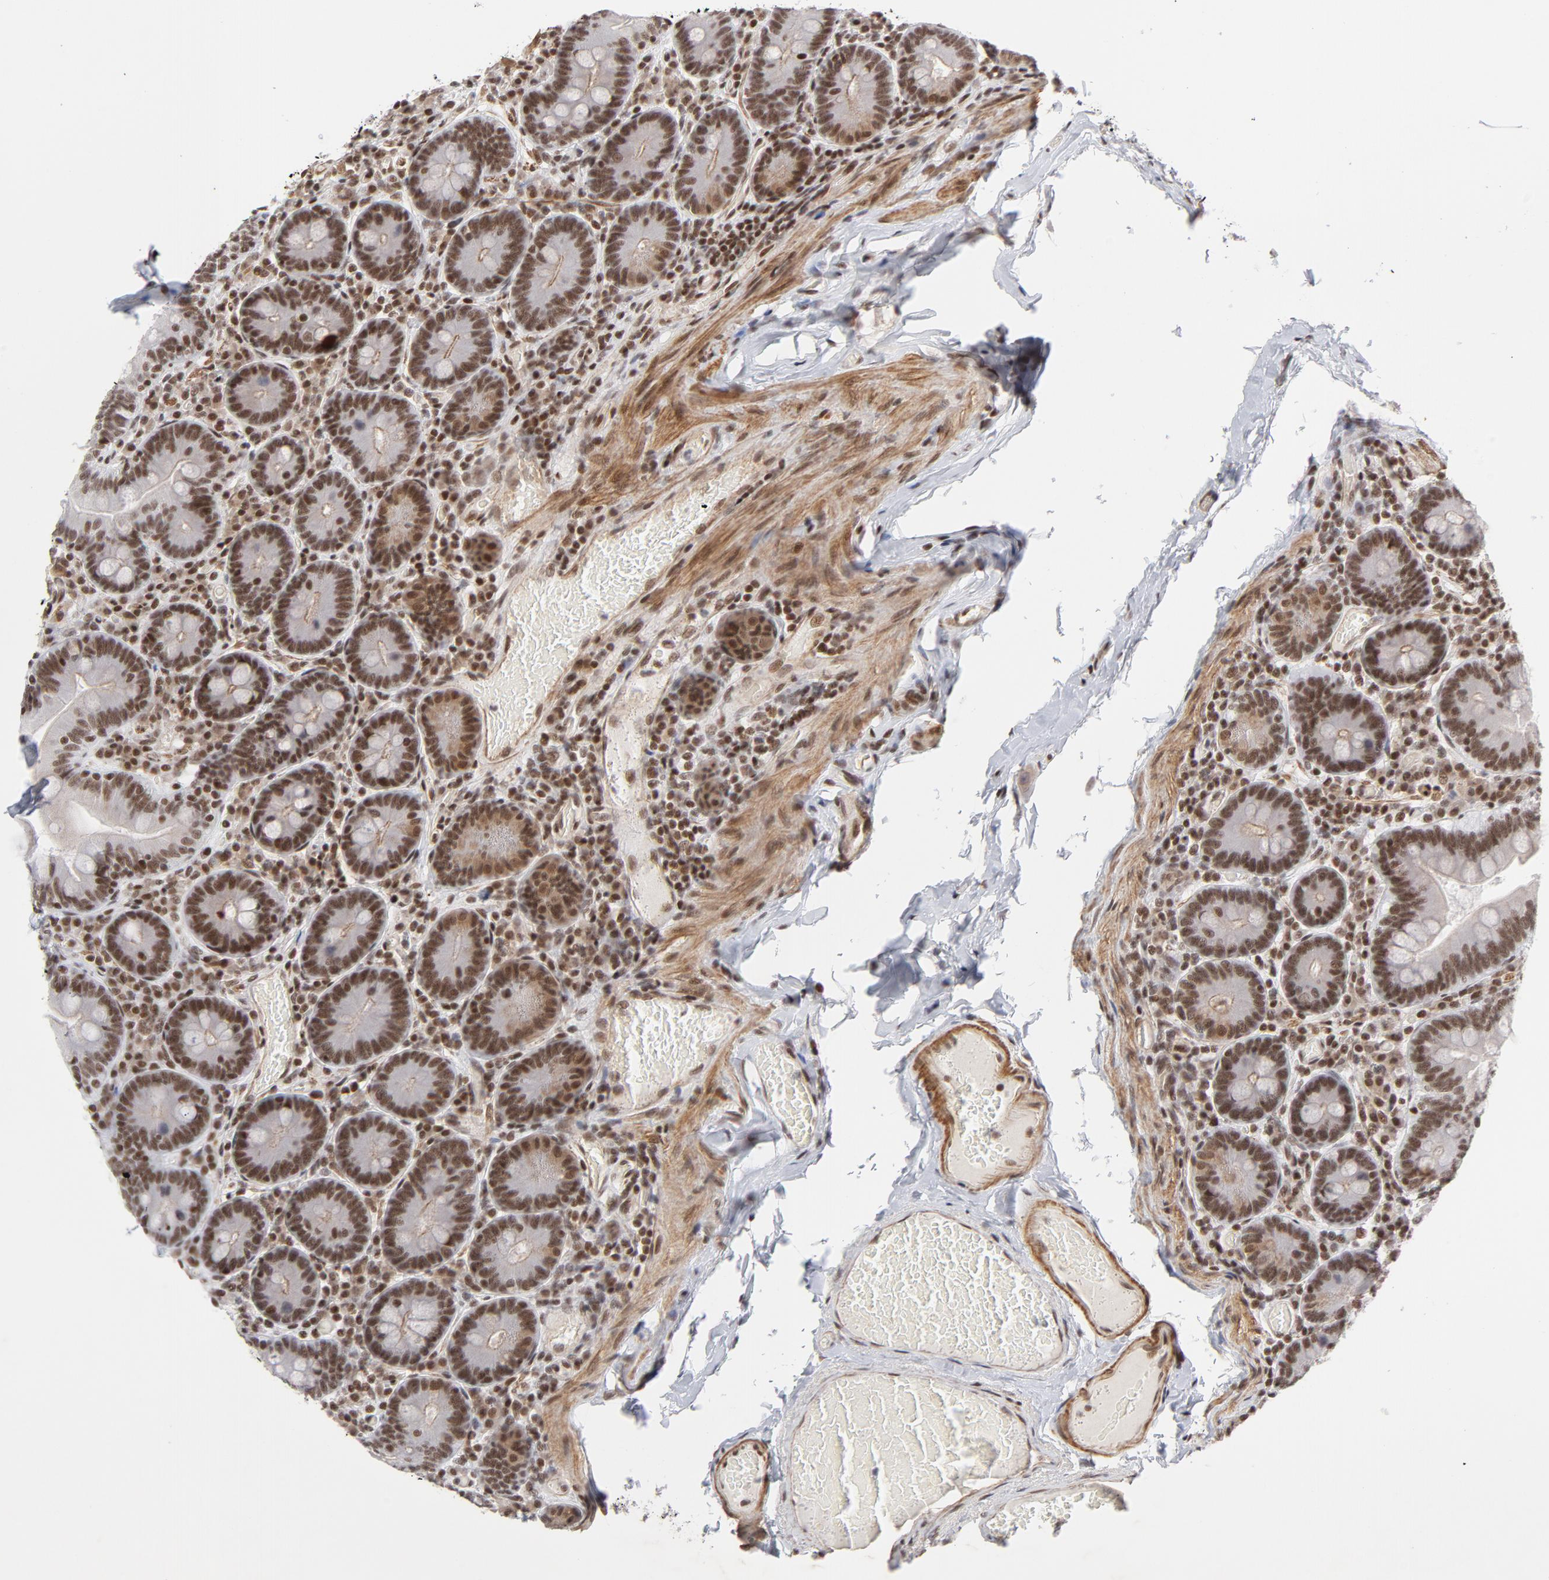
{"staining": {"intensity": "strong", "quantity": ">75%", "location": "cytoplasmic/membranous,nuclear"}, "tissue": "duodenum", "cell_type": "Glandular cells", "image_type": "normal", "snomed": [{"axis": "morphology", "description": "Normal tissue, NOS"}, {"axis": "topography", "description": "Duodenum"}], "caption": "Duodenum stained with DAB IHC reveals high levels of strong cytoplasmic/membranous,nuclear positivity in about >75% of glandular cells.", "gene": "CTCF", "patient": {"sex": "male", "age": 66}}